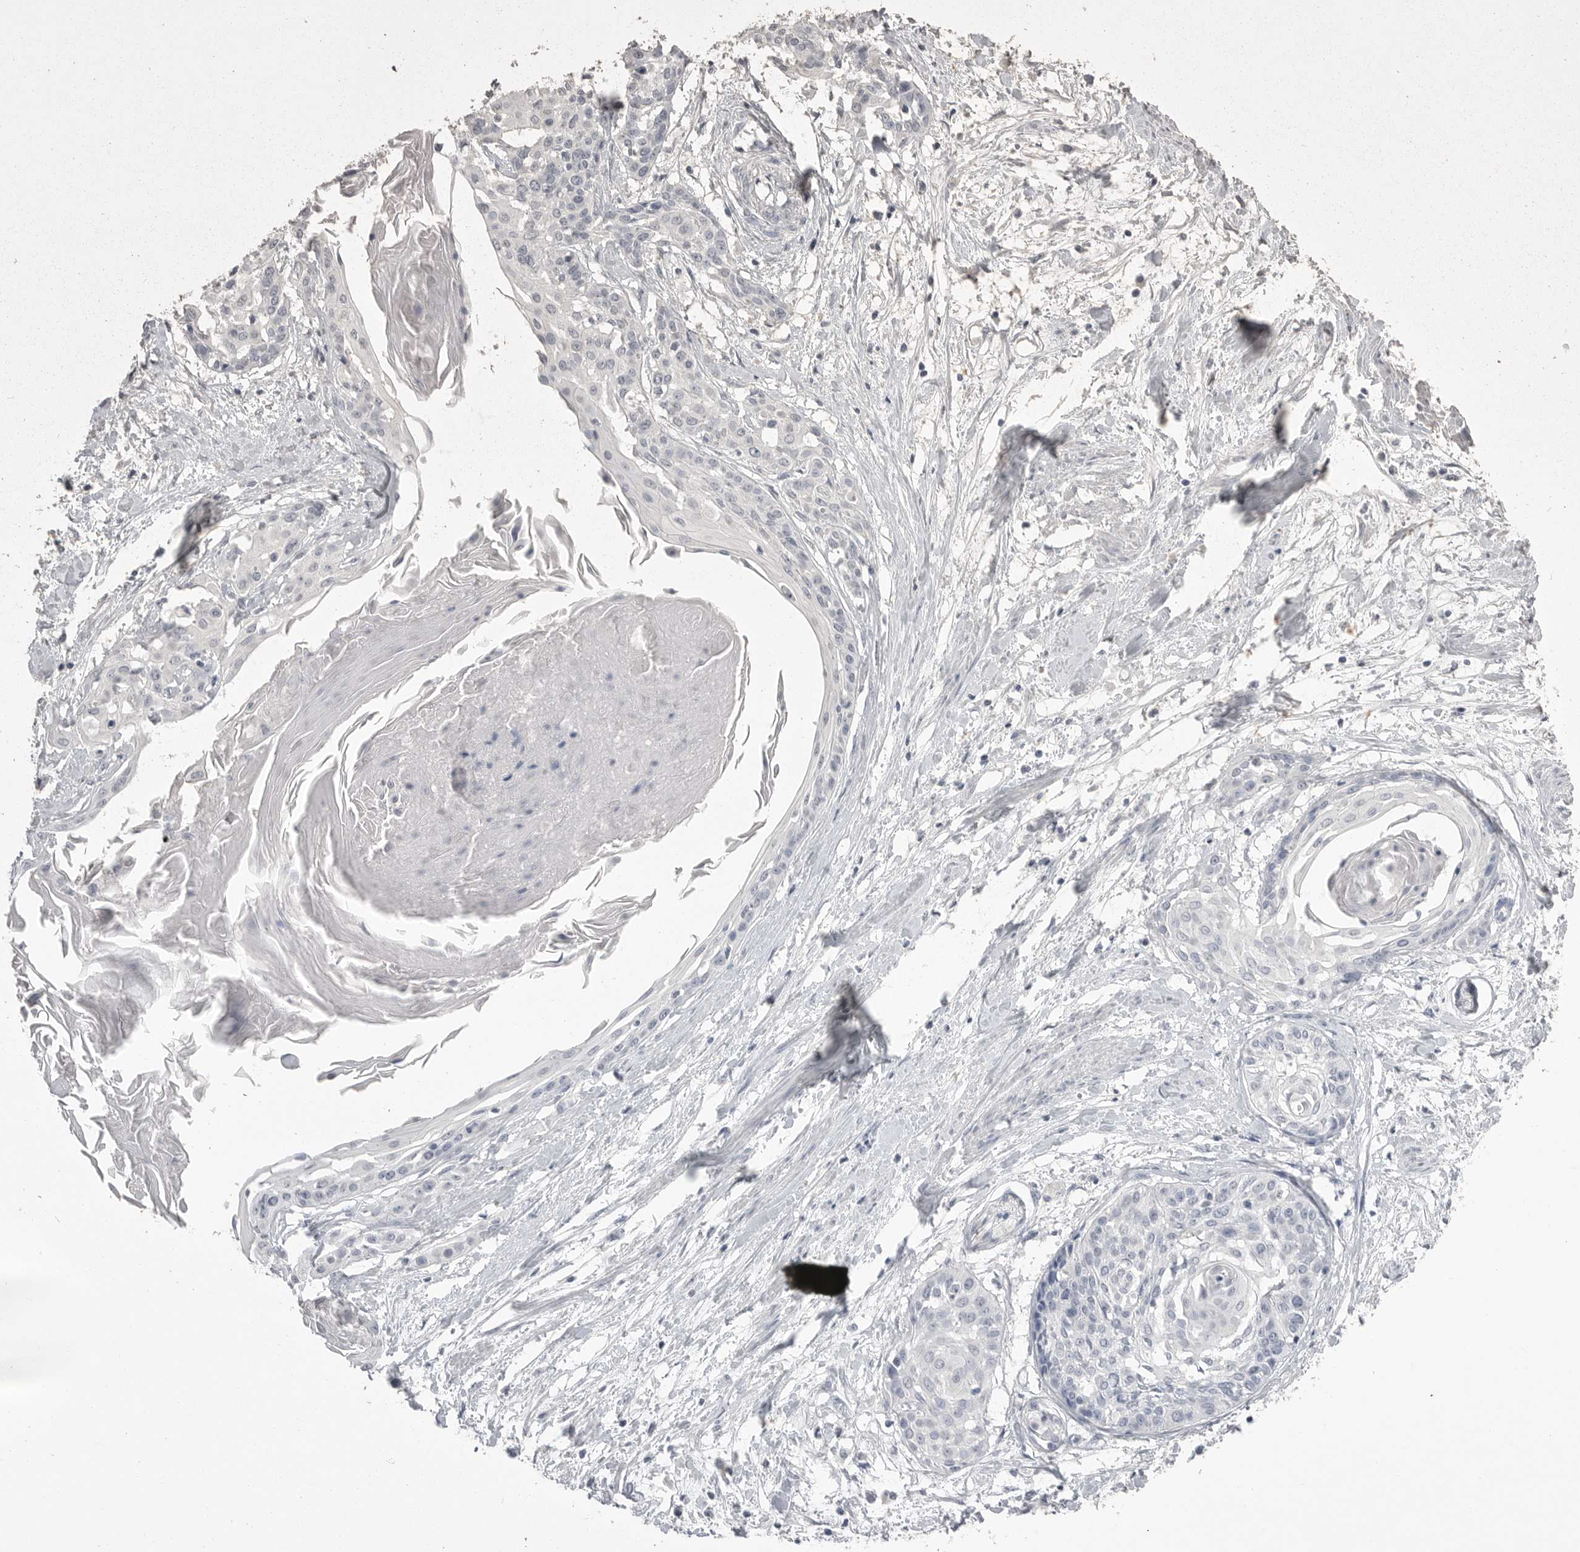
{"staining": {"intensity": "negative", "quantity": "none", "location": "none"}, "tissue": "cervical cancer", "cell_type": "Tumor cells", "image_type": "cancer", "snomed": [{"axis": "morphology", "description": "Squamous cell carcinoma, NOS"}, {"axis": "topography", "description": "Cervix"}], "caption": "DAB (3,3'-diaminobenzidine) immunohistochemical staining of cervical cancer shows no significant staining in tumor cells.", "gene": "CPB1", "patient": {"sex": "female", "age": 57}}